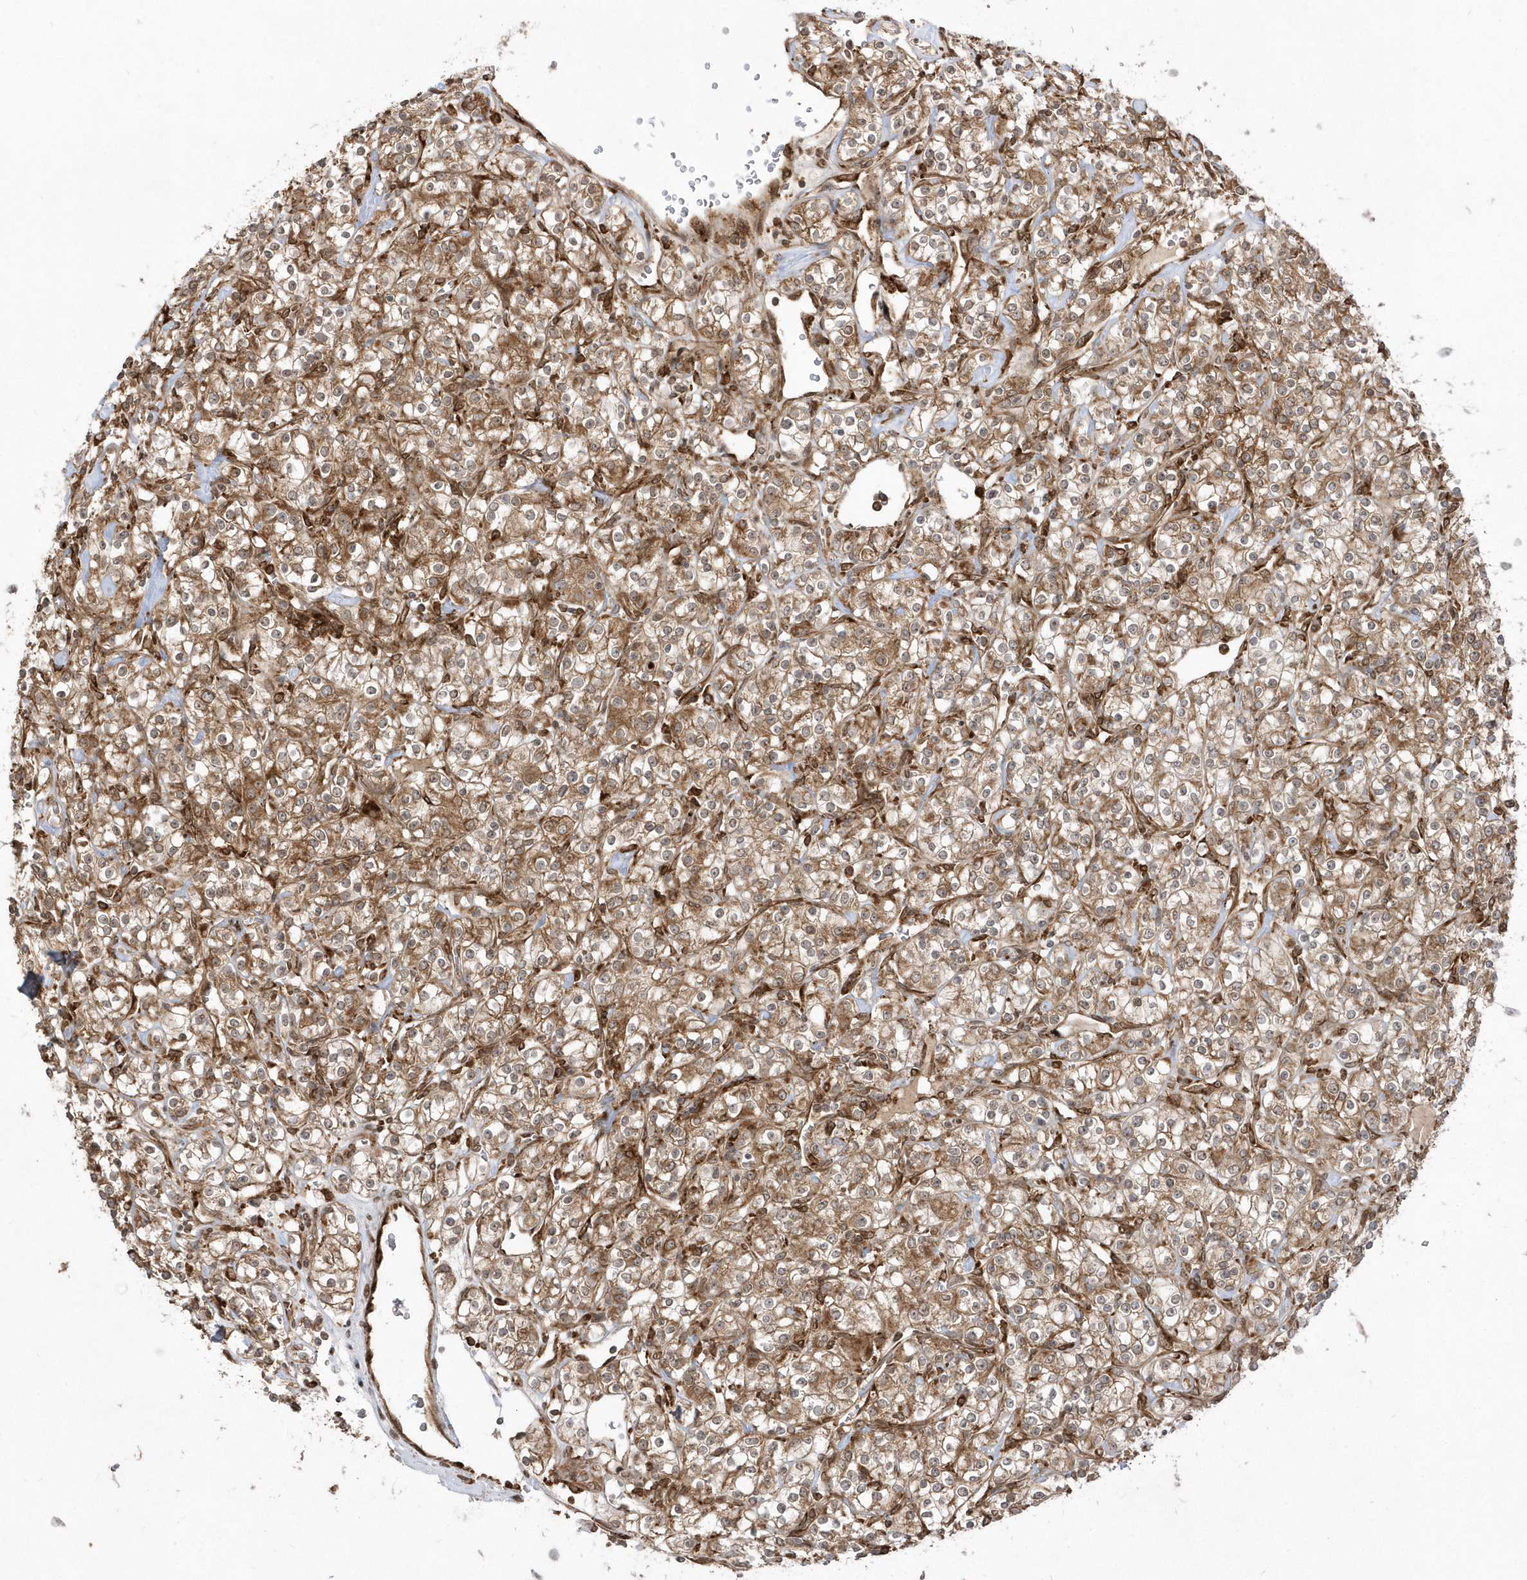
{"staining": {"intensity": "moderate", "quantity": "25%-75%", "location": "cytoplasmic/membranous"}, "tissue": "renal cancer", "cell_type": "Tumor cells", "image_type": "cancer", "snomed": [{"axis": "morphology", "description": "Adenocarcinoma, NOS"}, {"axis": "topography", "description": "Kidney"}], "caption": "Immunohistochemistry of human renal cancer (adenocarcinoma) demonstrates medium levels of moderate cytoplasmic/membranous positivity in approximately 25%-75% of tumor cells. Using DAB (3,3'-diaminobenzidine) (brown) and hematoxylin (blue) stains, captured at high magnification using brightfield microscopy.", "gene": "EPC2", "patient": {"sex": "male", "age": 77}}